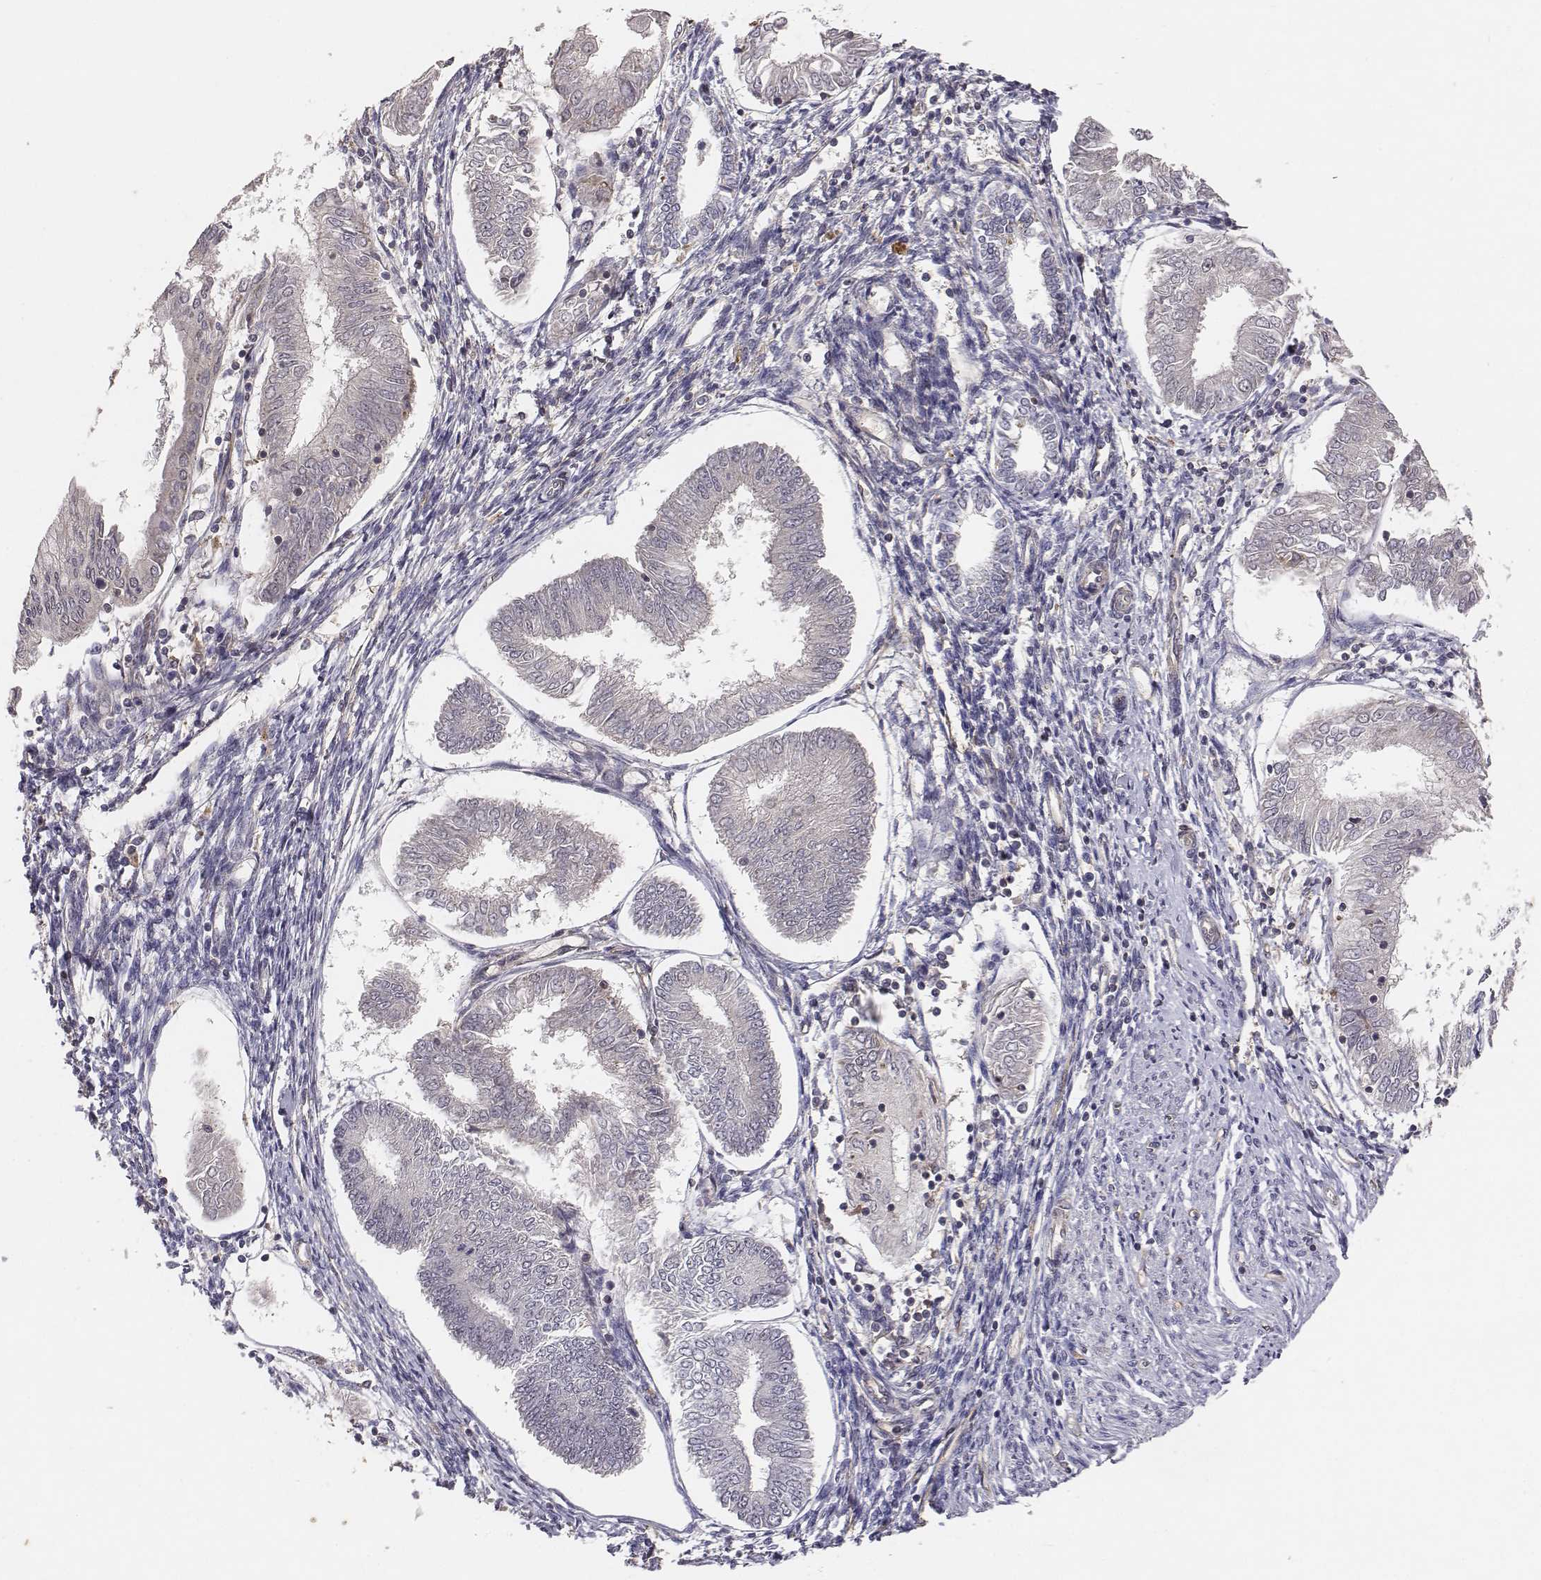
{"staining": {"intensity": "negative", "quantity": "none", "location": "none"}, "tissue": "endometrial cancer", "cell_type": "Tumor cells", "image_type": "cancer", "snomed": [{"axis": "morphology", "description": "Adenocarcinoma, NOS"}, {"axis": "topography", "description": "Endometrium"}], "caption": "High magnification brightfield microscopy of endometrial cancer stained with DAB (brown) and counterstained with hematoxylin (blue): tumor cells show no significant expression.", "gene": "PTPRG", "patient": {"sex": "female", "age": 68}}